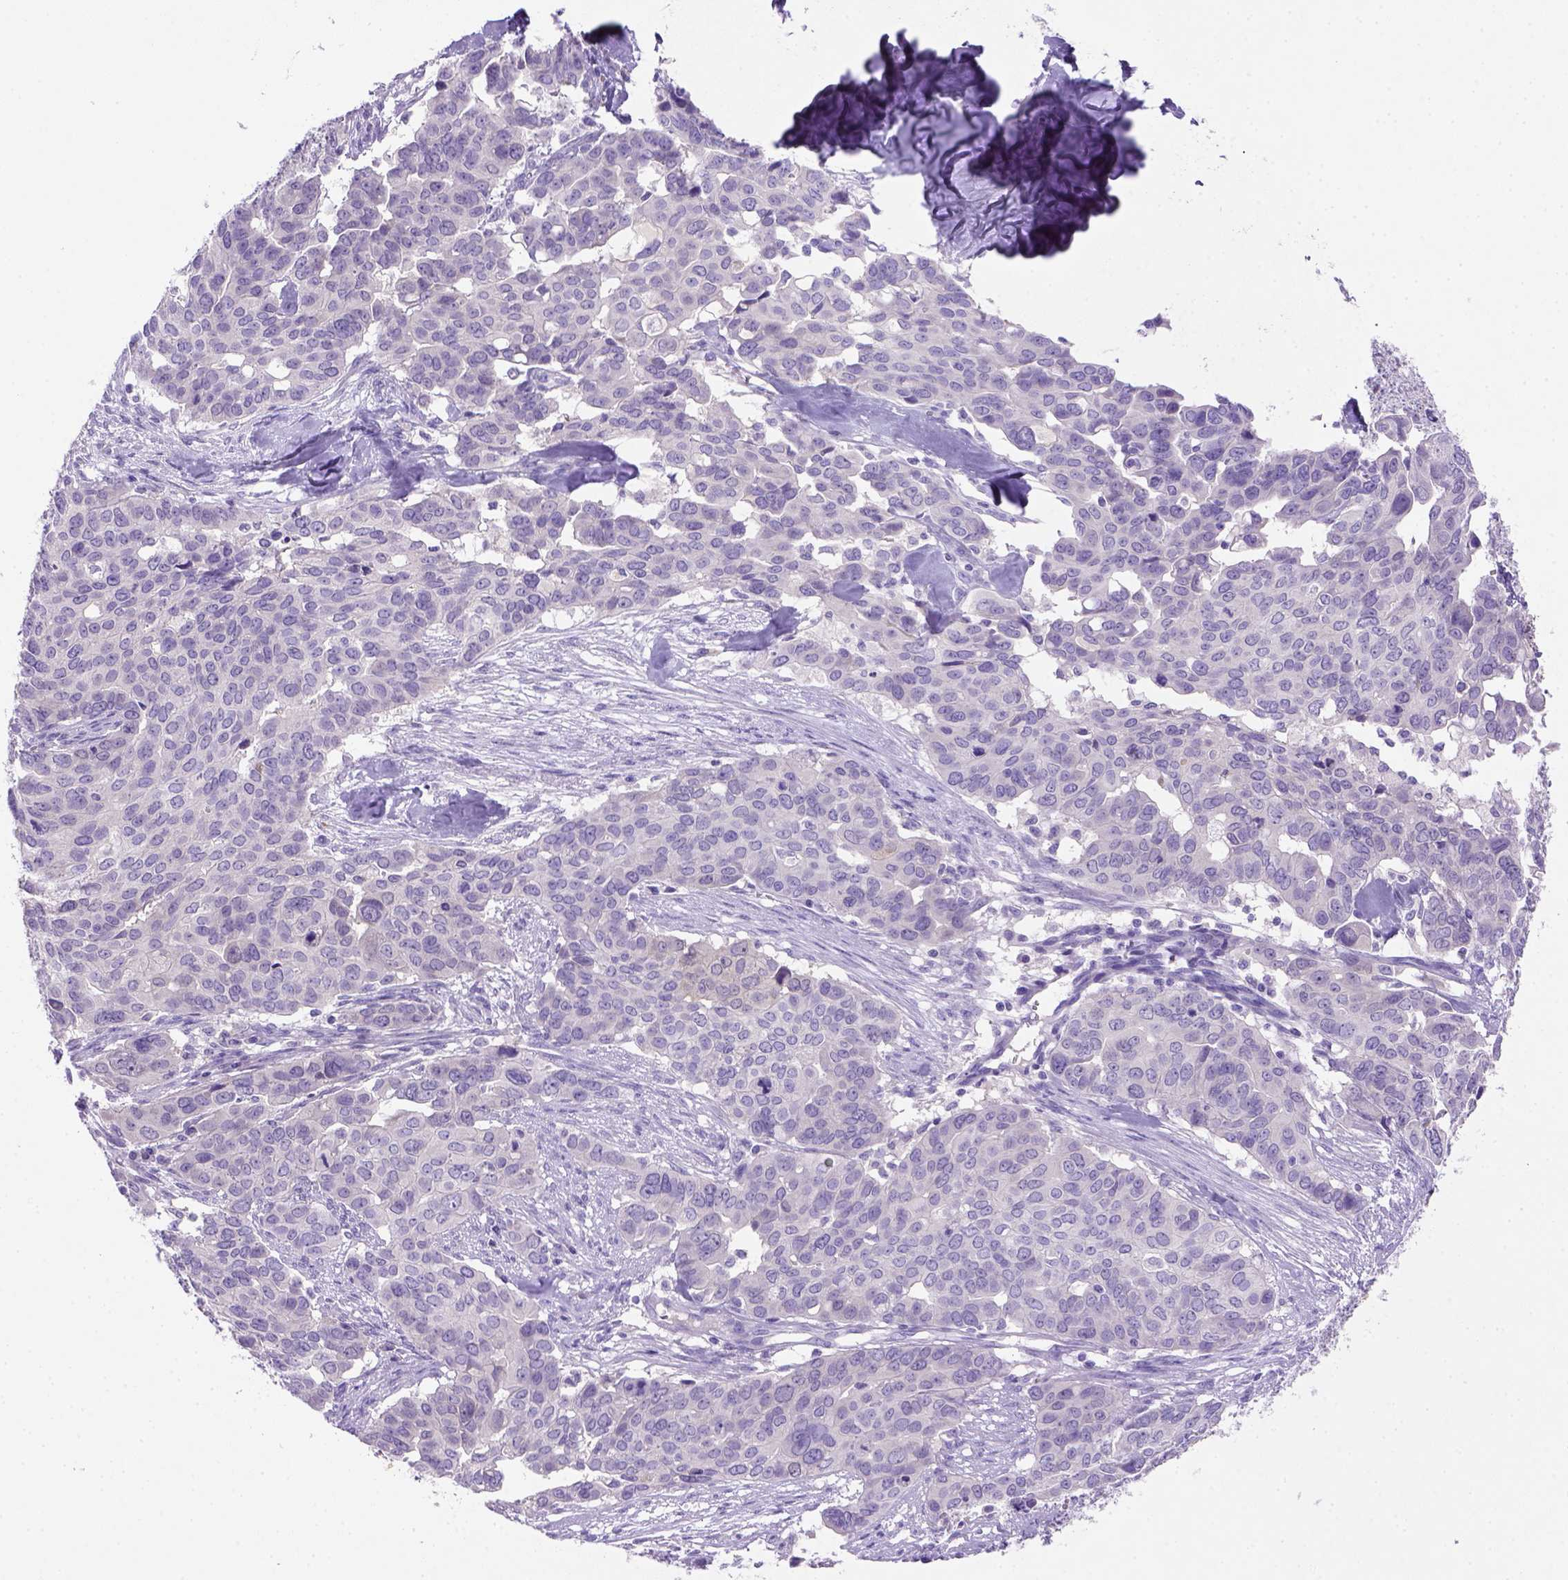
{"staining": {"intensity": "negative", "quantity": "none", "location": "none"}, "tissue": "ovarian cancer", "cell_type": "Tumor cells", "image_type": "cancer", "snomed": [{"axis": "morphology", "description": "Carcinoma, endometroid"}, {"axis": "topography", "description": "Ovary"}], "caption": "This photomicrograph is of endometroid carcinoma (ovarian) stained with immunohistochemistry (IHC) to label a protein in brown with the nuclei are counter-stained blue. There is no expression in tumor cells.", "gene": "SIRPD", "patient": {"sex": "female", "age": 78}}